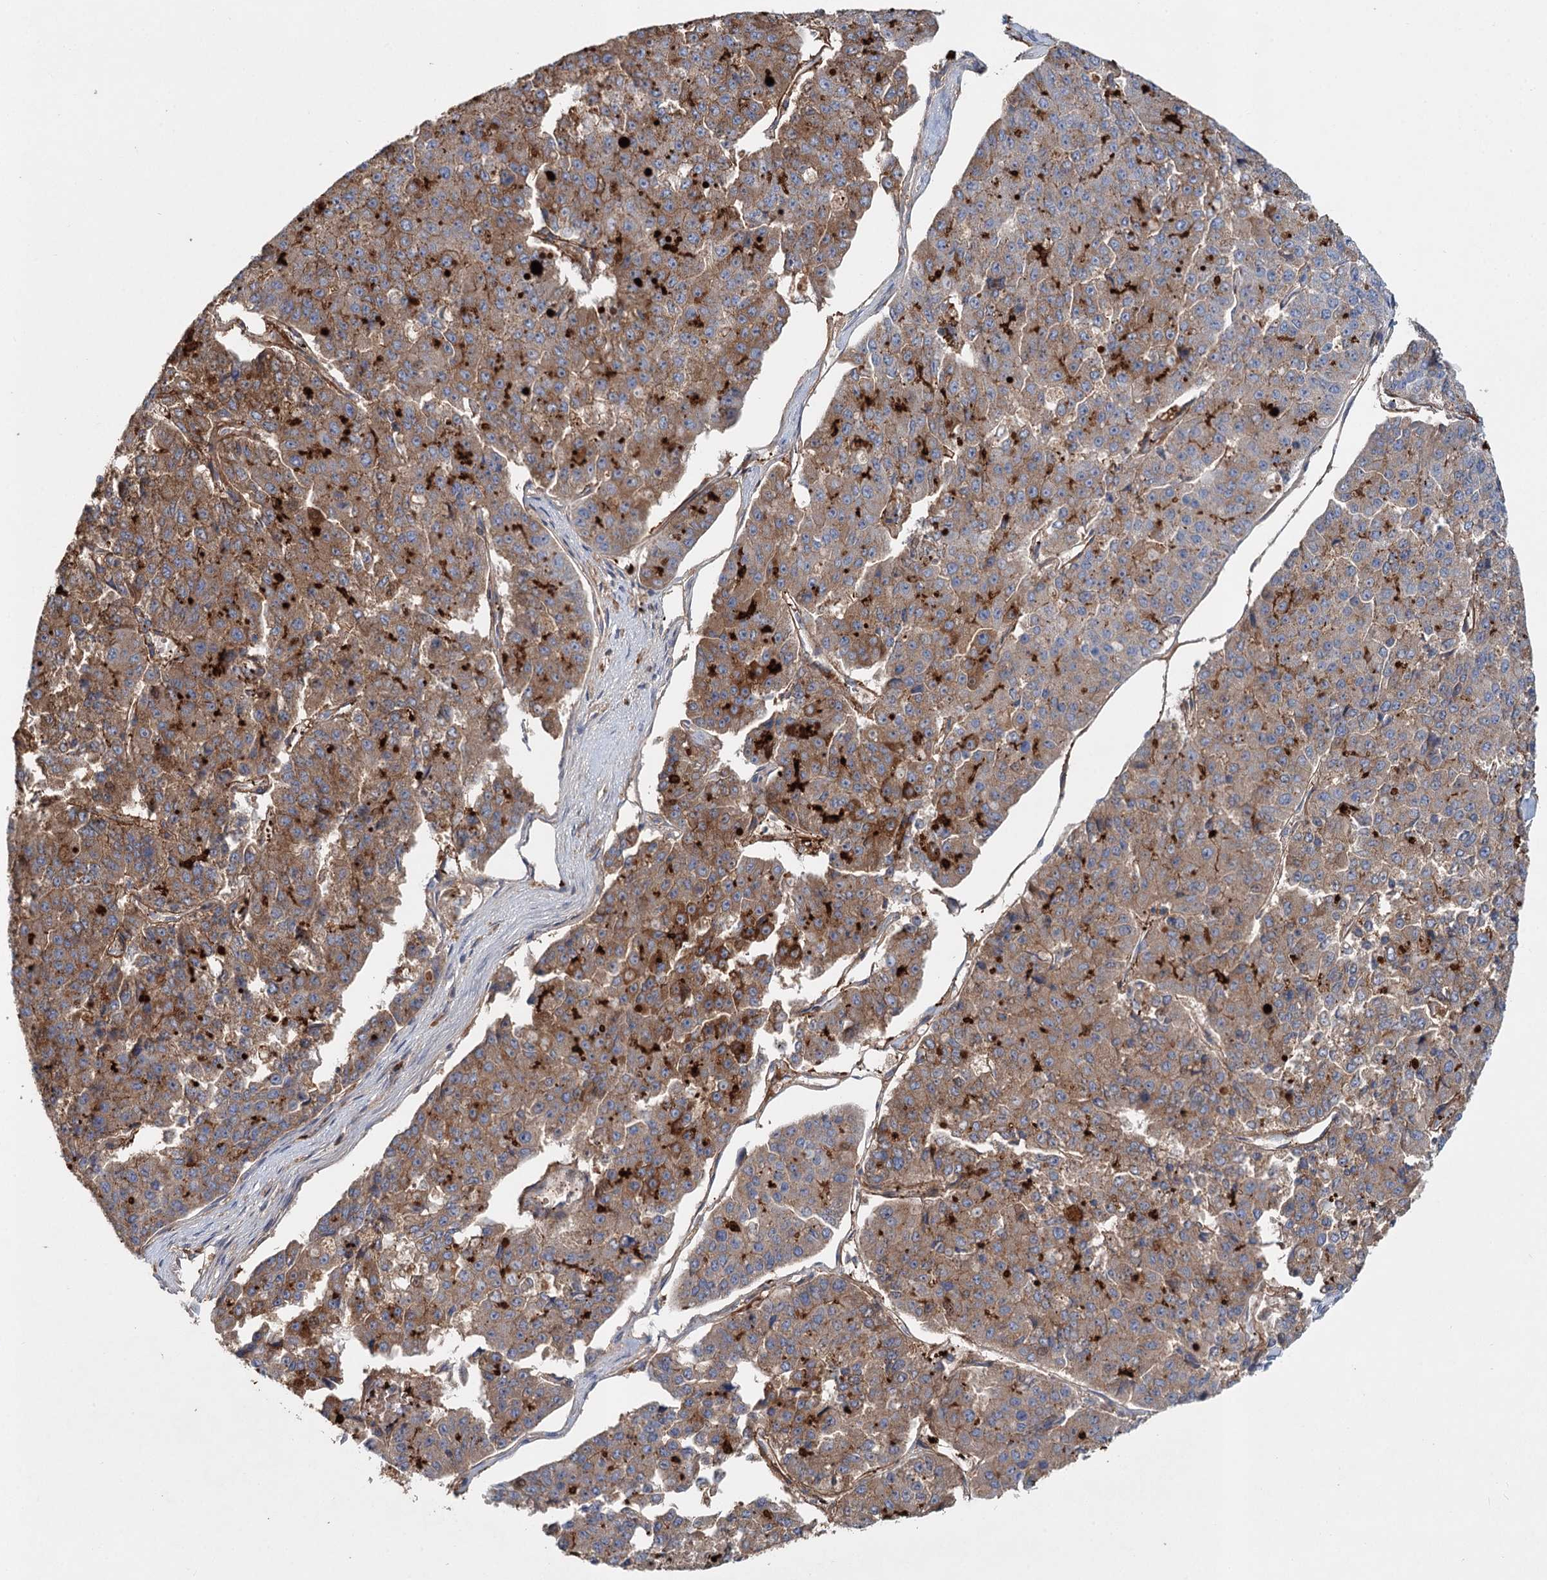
{"staining": {"intensity": "moderate", "quantity": ">75%", "location": "cytoplasmic/membranous"}, "tissue": "pancreatic cancer", "cell_type": "Tumor cells", "image_type": "cancer", "snomed": [{"axis": "morphology", "description": "Adenocarcinoma, NOS"}, {"axis": "topography", "description": "Pancreas"}], "caption": "IHC of pancreatic cancer (adenocarcinoma) shows medium levels of moderate cytoplasmic/membranous expression in approximately >75% of tumor cells.", "gene": "ALKBH8", "patient": {"sex": "male", "age": 50}}